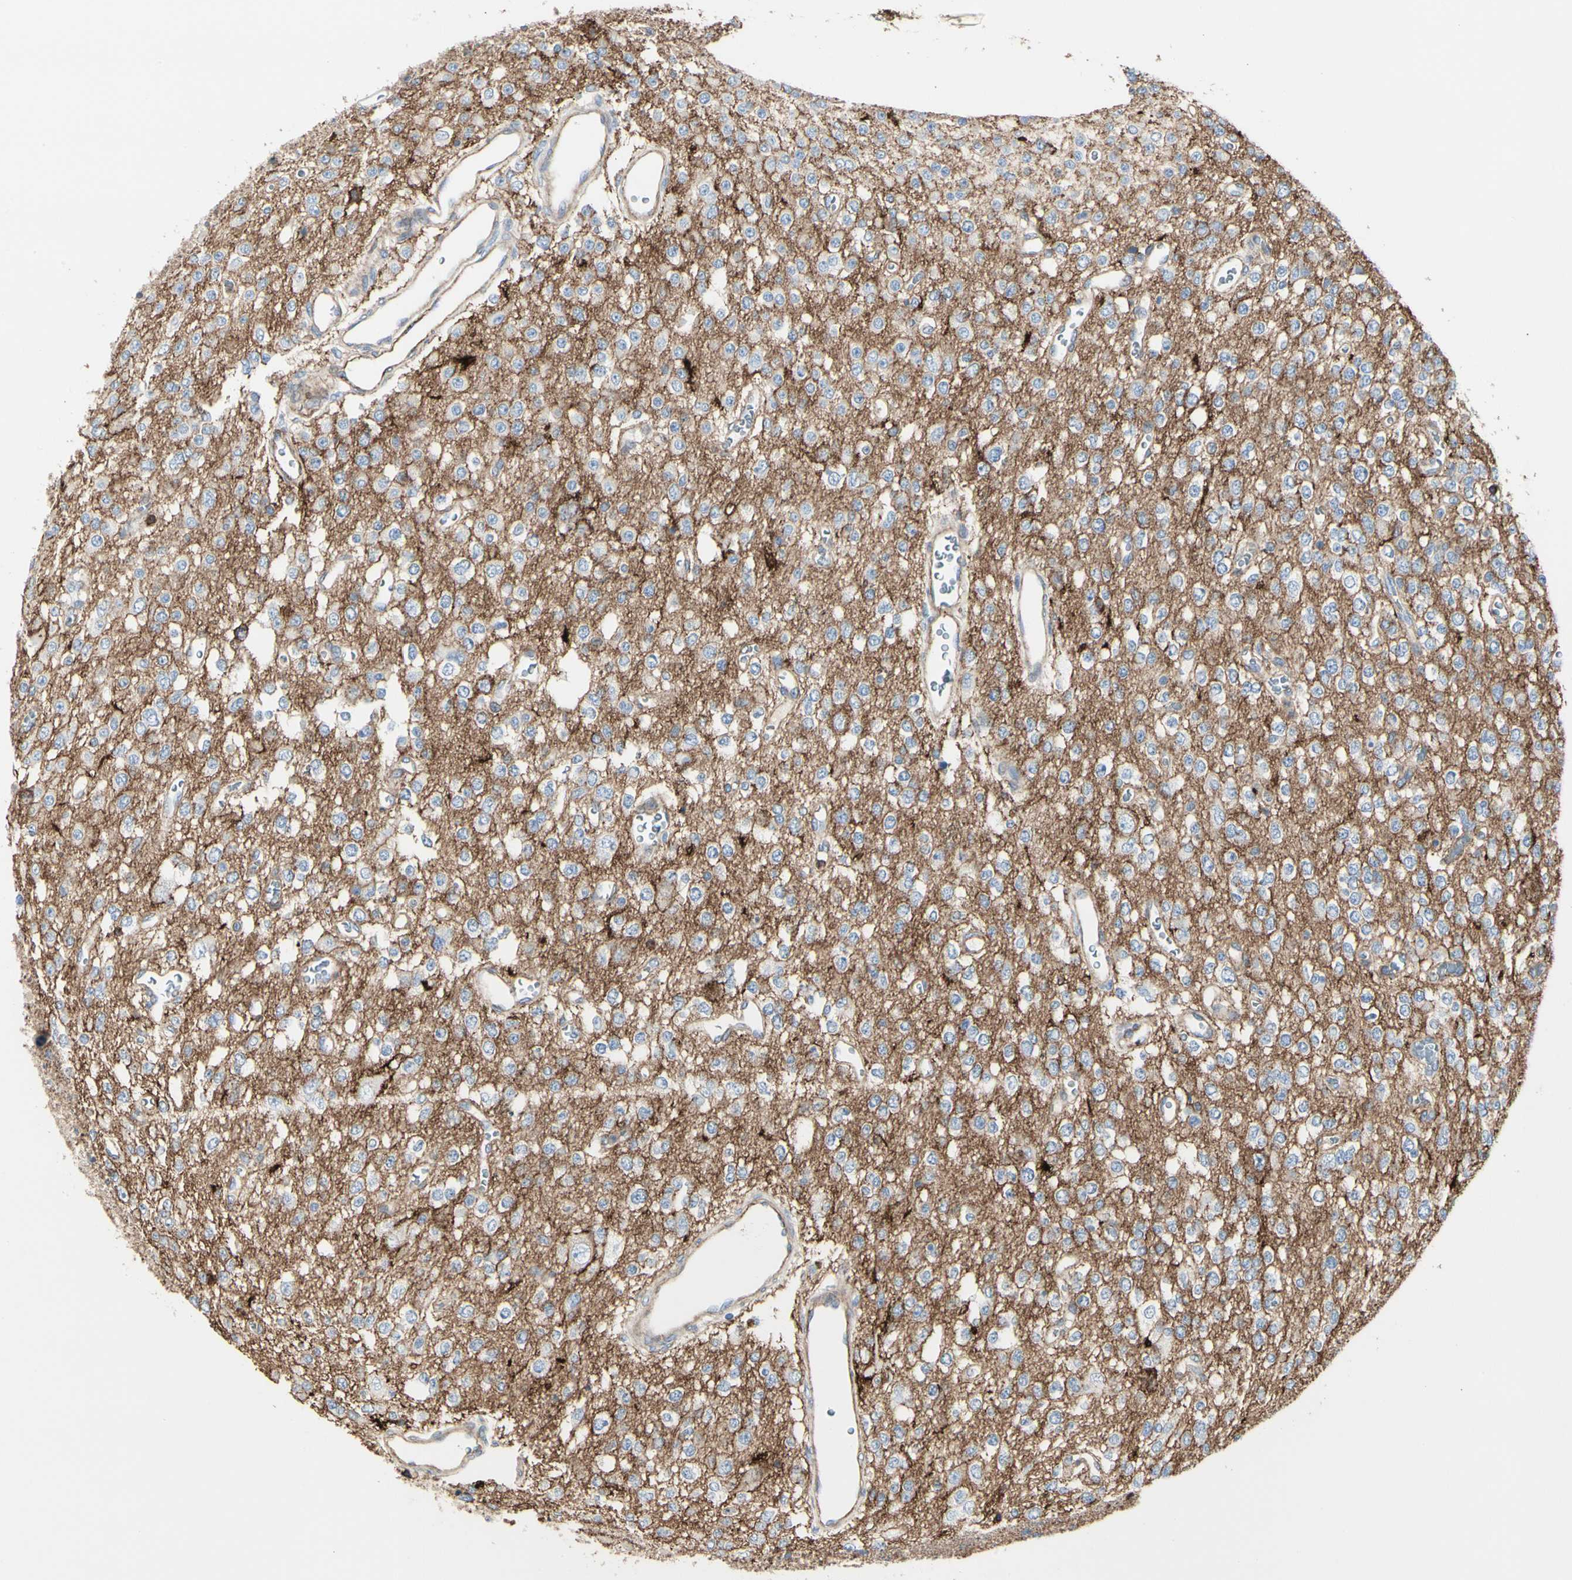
{"staining": {"intensity": "strong", "quantity": "25%-75%", "location": "cytoplasmic/membranous"}, "tissue": "glioma", "cell_type": "Tumor cells", "image_type": "cancer", "snomed": [{"axis": "morphology", "description": "Glioma, malignant, Low grade"}, {"axis": "topography", "description": "Brain"}], "caption": "Immunohistochemistry (DAB) staining of human glioma shows strong cytoplasmic/membranous protein expression in about 25%-75% of tumor cells.", "gene": "CLEC2B", "patient": {"sex": "male", "age": 38}}